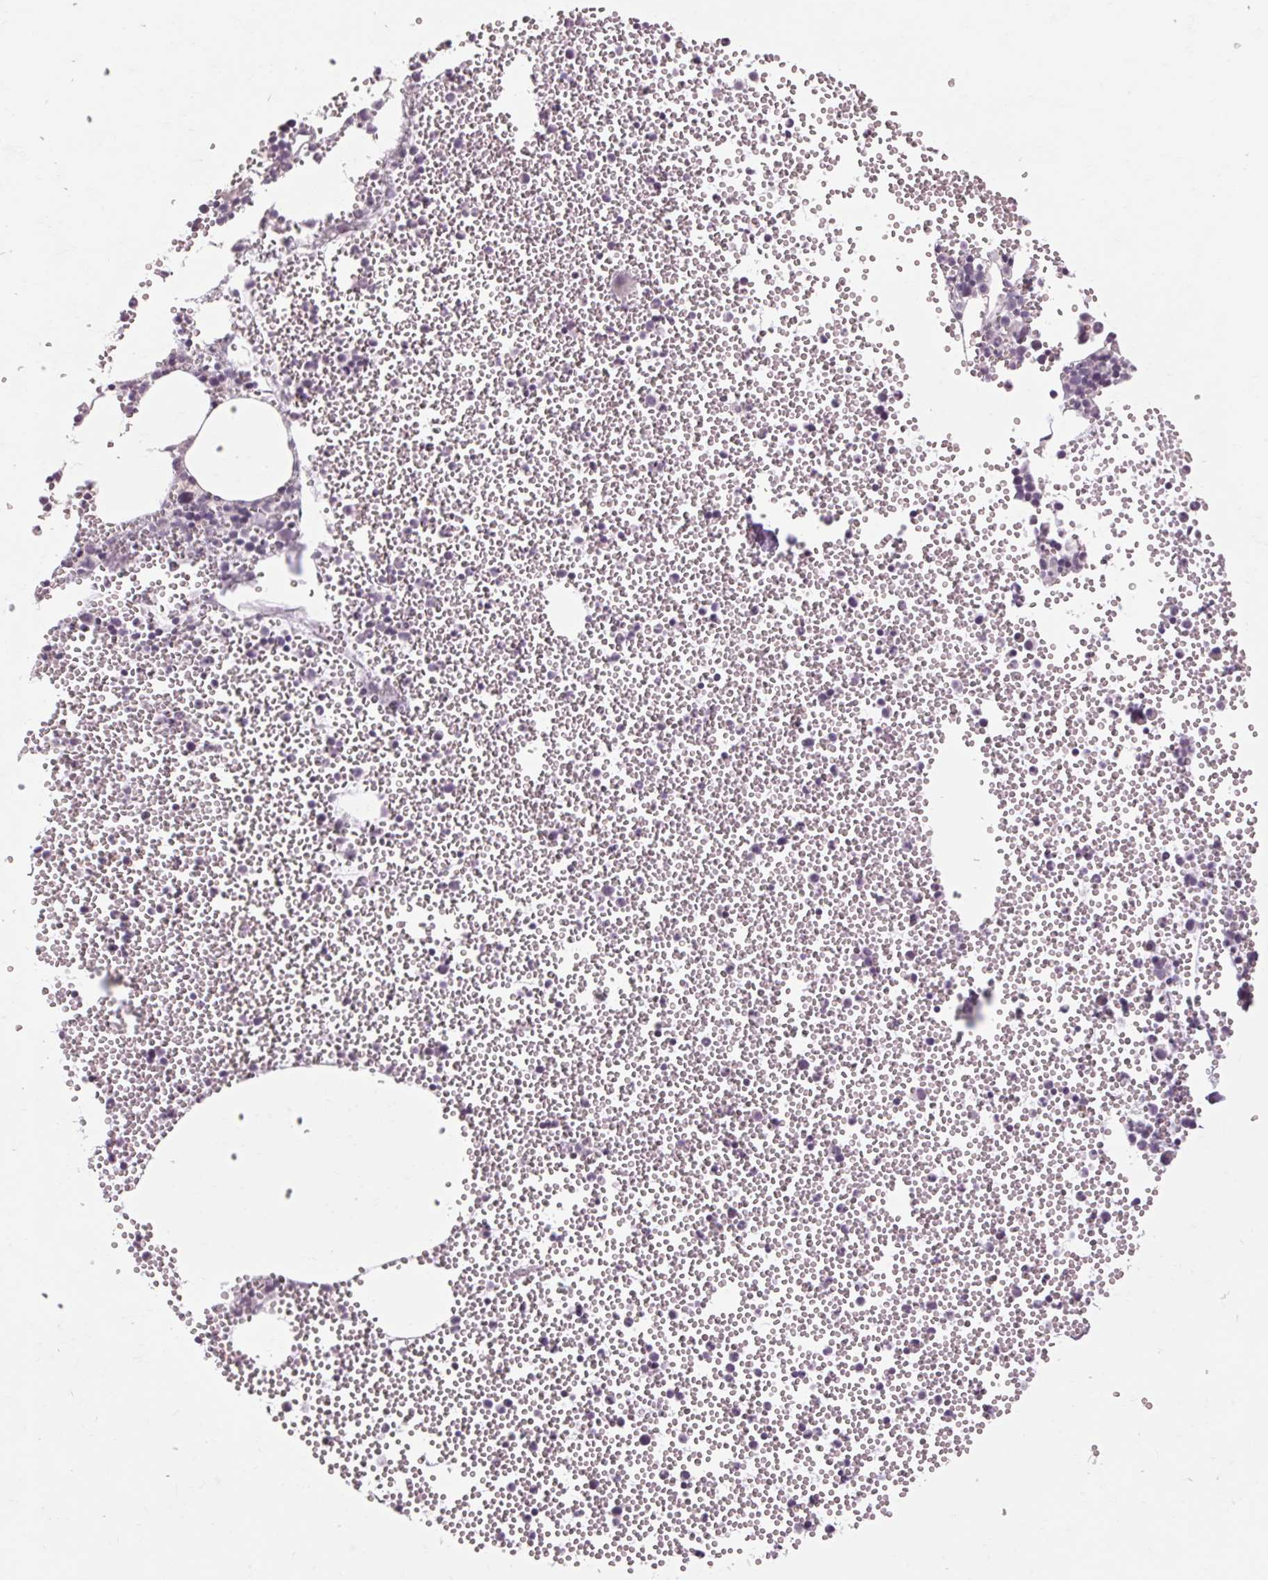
{"staining": {"intensity": "negative", "quantity": "none", "location": "none"}, "tissue": "bone marrow", "cell_type": "Hematopoietic cells", "image_type": "normal", "snomed": [{"axis": "morphology", "description": "Normal tissue, NOS"}, {"axis": "topography", "description": "Bone marrow"}], "caption": "This is an immunohistochemistry (IHC) image of normal bone marrow. There is no expression in hematopoietic cells.", "gene": "POMC", "patient": {"sex": "male", "age": 89}}